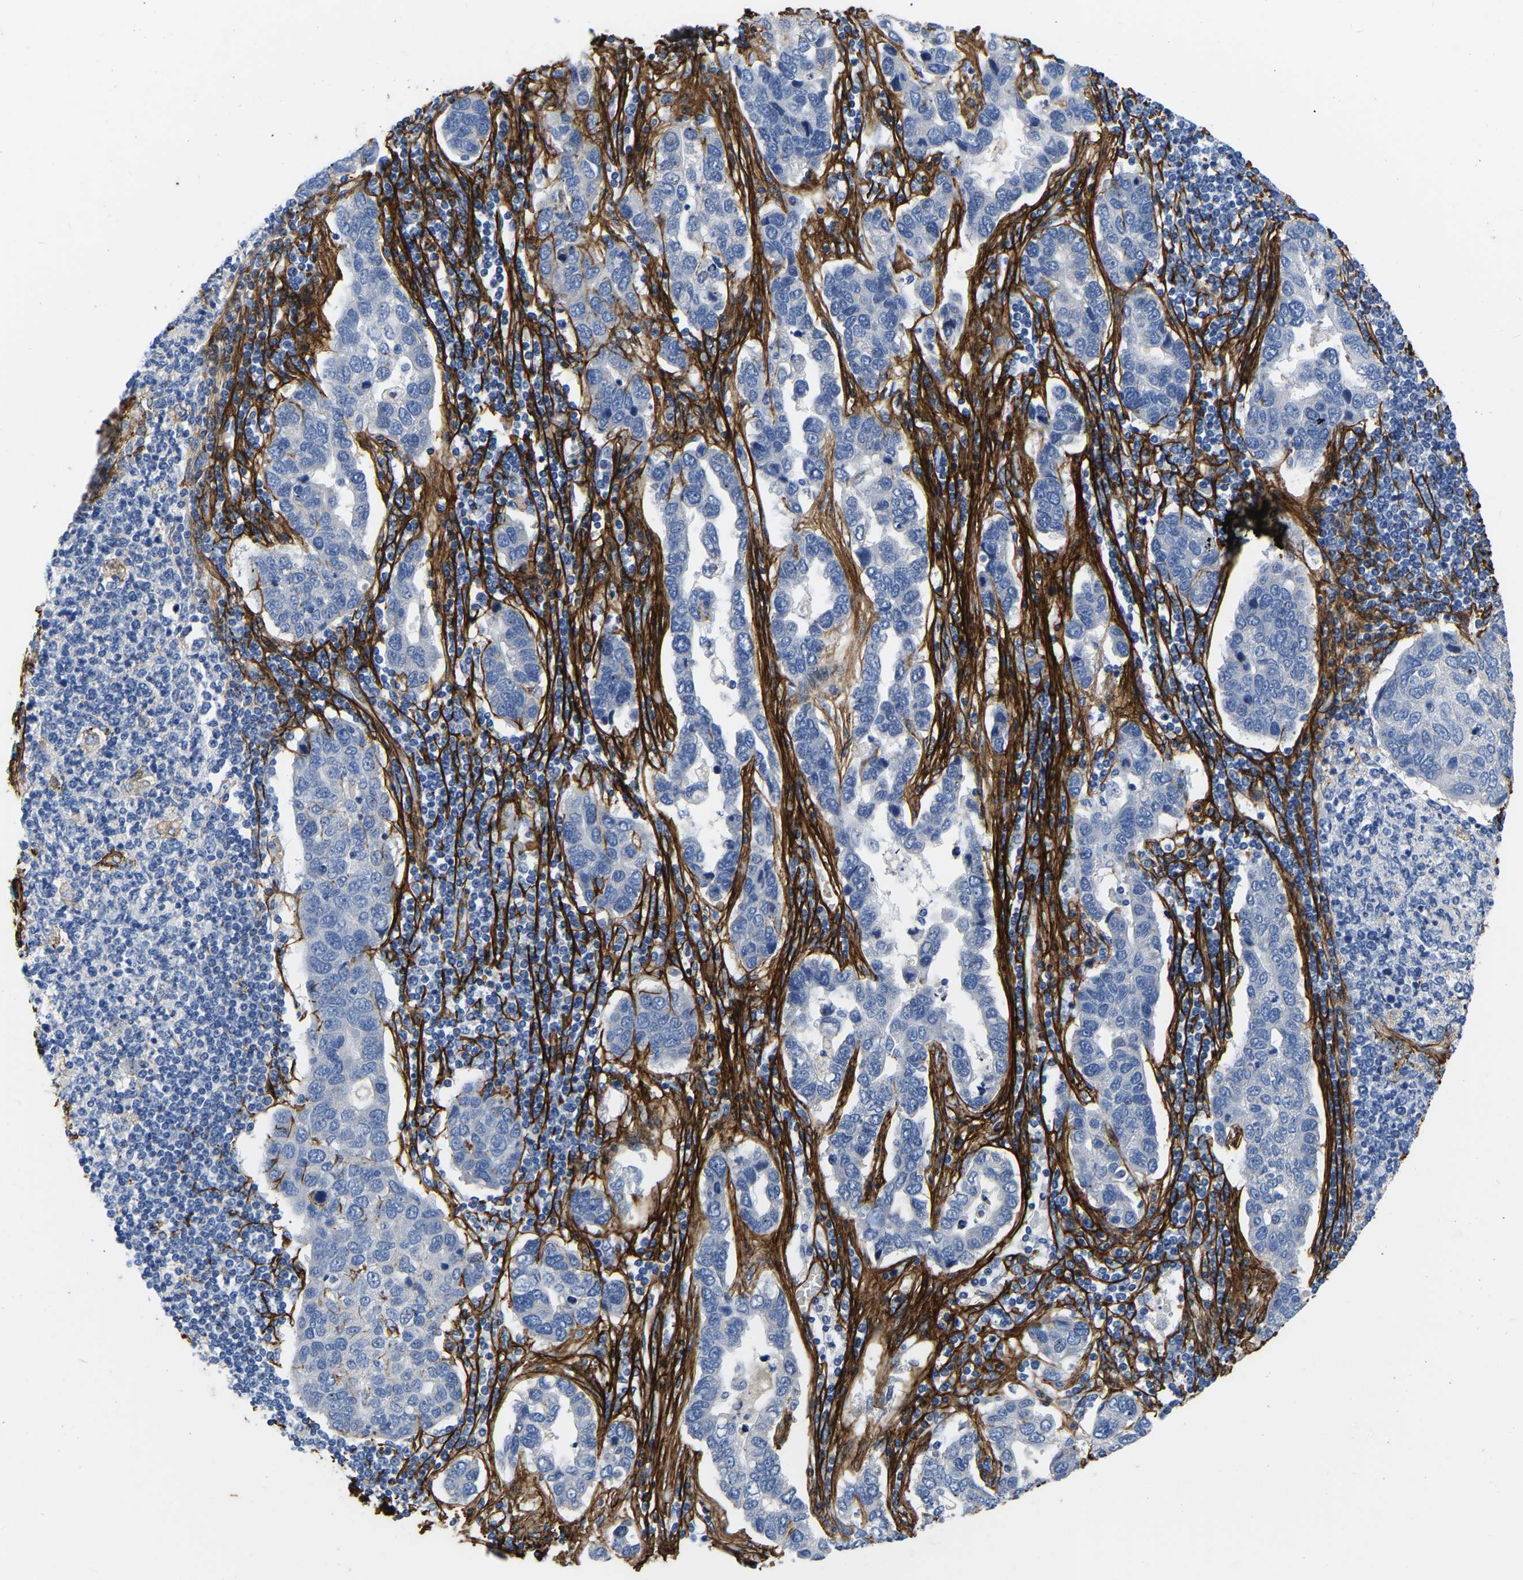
{"staining": {"intensity": "negative", "quantity": "none", "location": "none"}, "tissue": "pancreatic cancer", "cell_type": "Tumor cells", "image_type": "cancer", "snomed": [{"axis": "morphology", "description": "Adenocarcinoma, NOS"}, {"axis": "topography", "description": "Pancreas"}], "caption": "Tumor cells show no significant expression in pancreatic cancer (adenocarcinoma).", "gene": "COL6A1", "patient": {"sex": "female", "age": 61}}